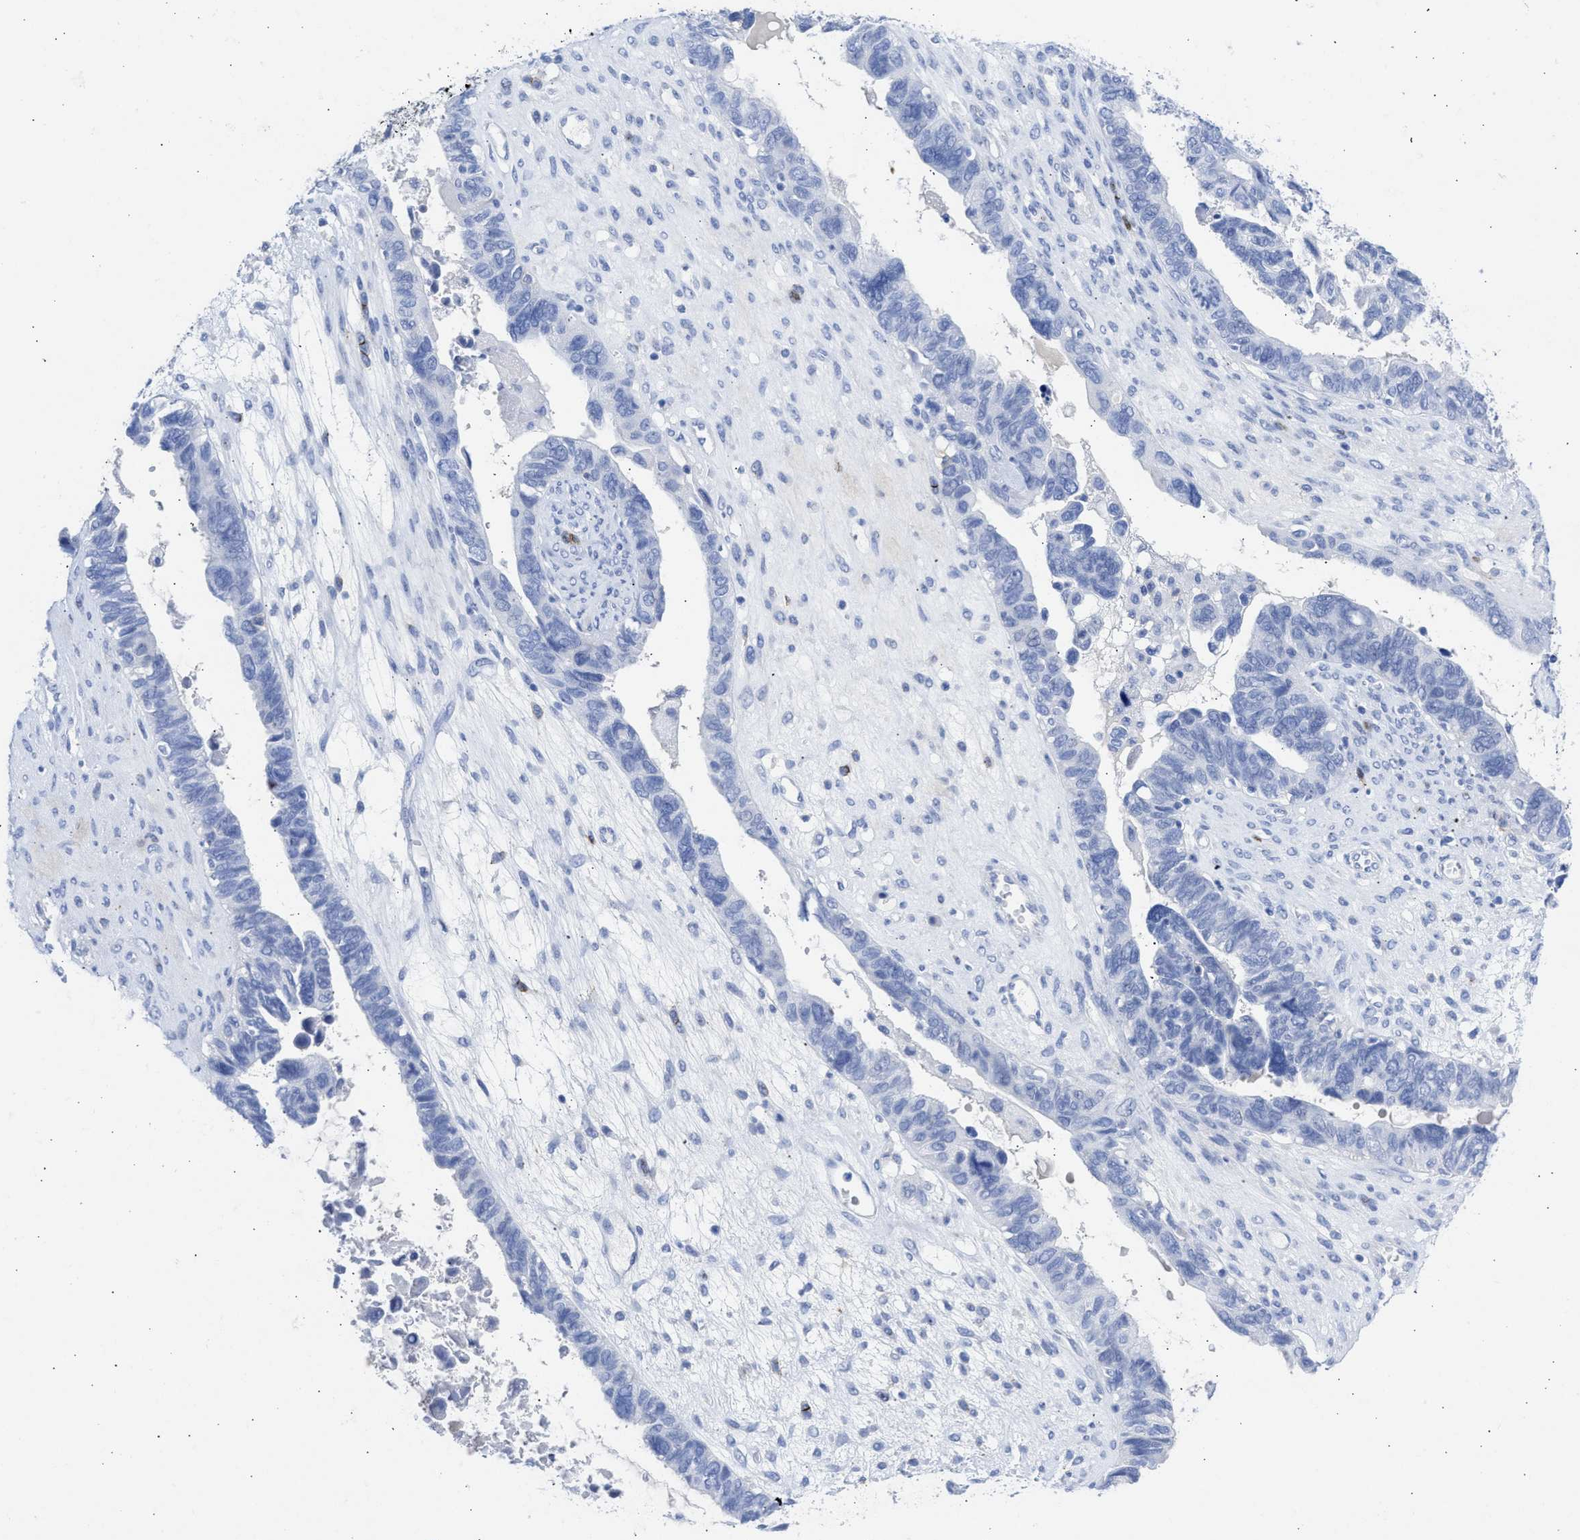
{"staining": {"intensity": "negative", "quantity": "none", "location": "none"}, "tissue": "ovarian cancer", "cell_type": "Tumor cells", "image_type": "cancer", "snomed": [{"axis": "morphology", "description": "Cystadenocarcinoma, serous, NOS"}, {"axis": "topography", "description": "Ovary"}], "caption": "Ovarian serous cystadenocarcinoma stained for a protein using immunohistochemistry (IHC) shows no staining tumor cells.", "gene": "NCAM1", "patient": {"sex": "female", "age": 79}}